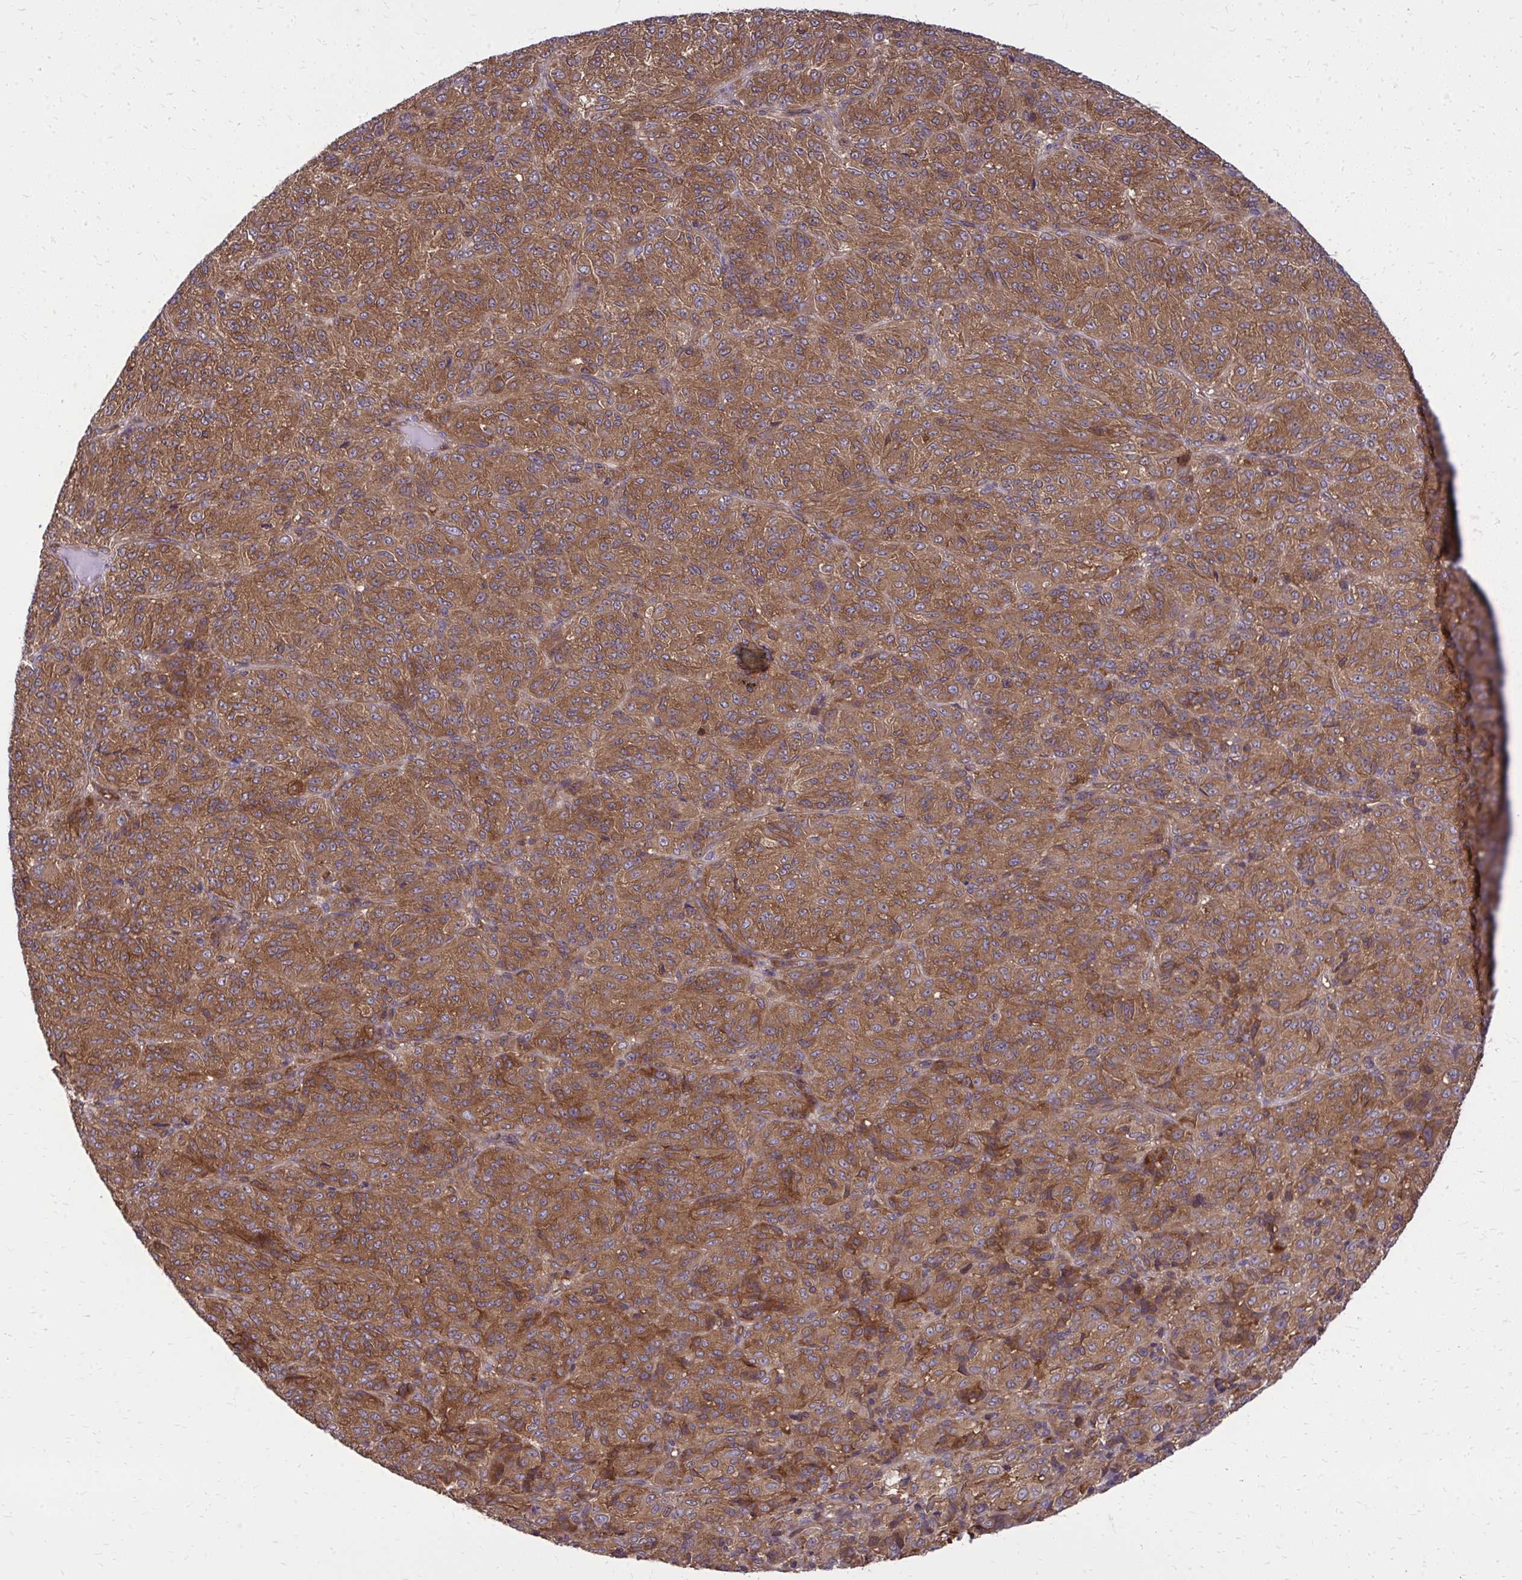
{"staining": {"intensity": "moderate", "quantity": ">75%", "location": "cytoplasmic/membranous"}, "tissue": "melanoma", "cell_type": "Tumor cells", "image_type": "cancer", "snomed": [{"axis": "morphology", "description": "Malignant melanoma, Metastatic site"}, {"axis": "topography", "description": "Brain"}], "caption": "Malignant melanoma (metastatic site) stained for a protein shows moderate cytoplasmic/membranous positivity in tumor cells.", "gene": "PPP5C", "patient": {"sex": "female", "age": 56}}